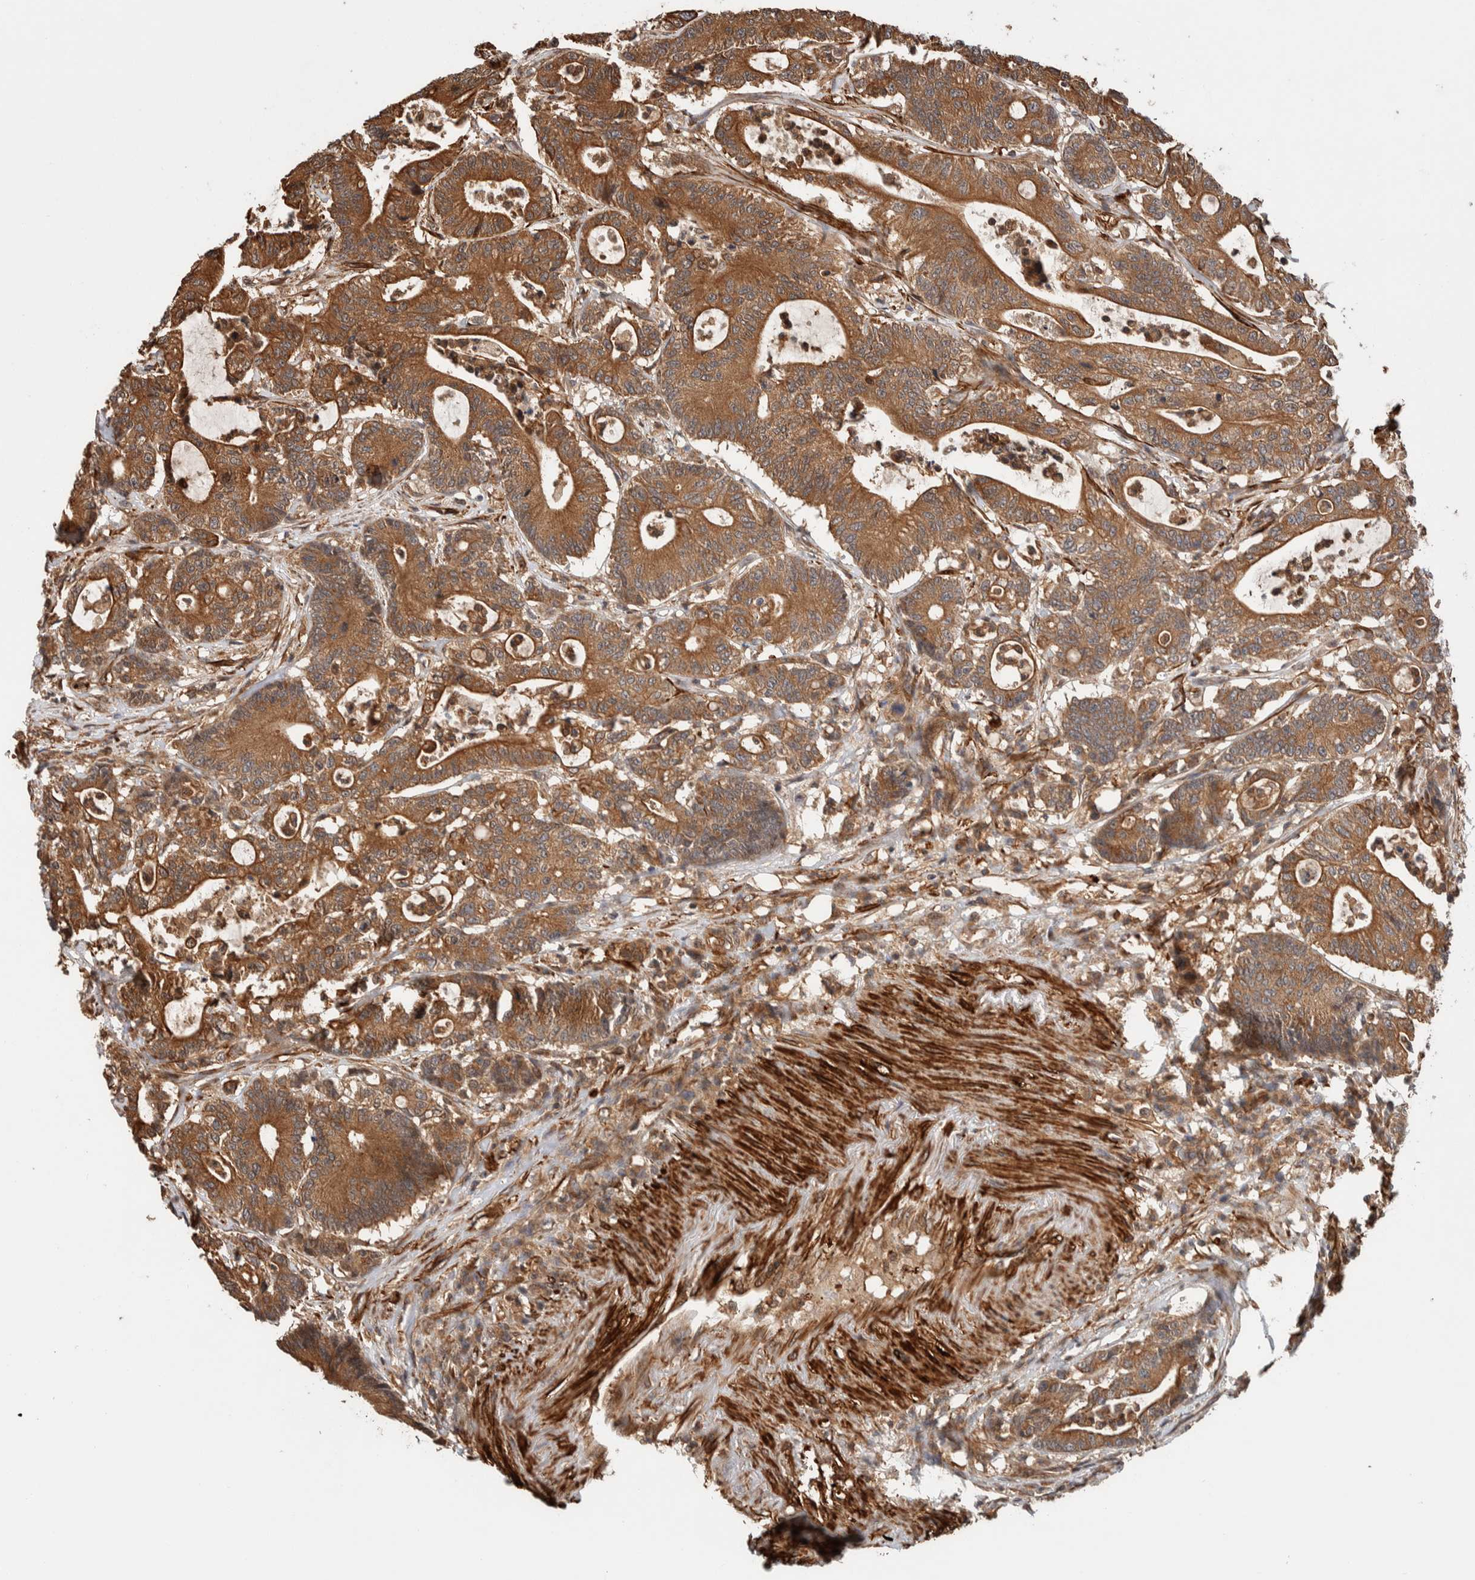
{"staining": {"intensity": "moderate", "quantity": ">75%", "location": "cytoplasmic/membranous"}, "tissue": "colorectal cancer", "cell_type": "Tumor cells", "image_type": "cancer", "snomed": [{"axis": "morphology", "description": "Adenocarcinoma, NOS"}, {"axis": "topography", "description": "Colon"}], "caption": "Moderate cytoplasmic/membranous positivity for a protein is seen in approximately >75% of tumor cells of colorectal cancer using IHC.", "gene": "SYNRG", "patient": {"sex": "female", "age": 84}}